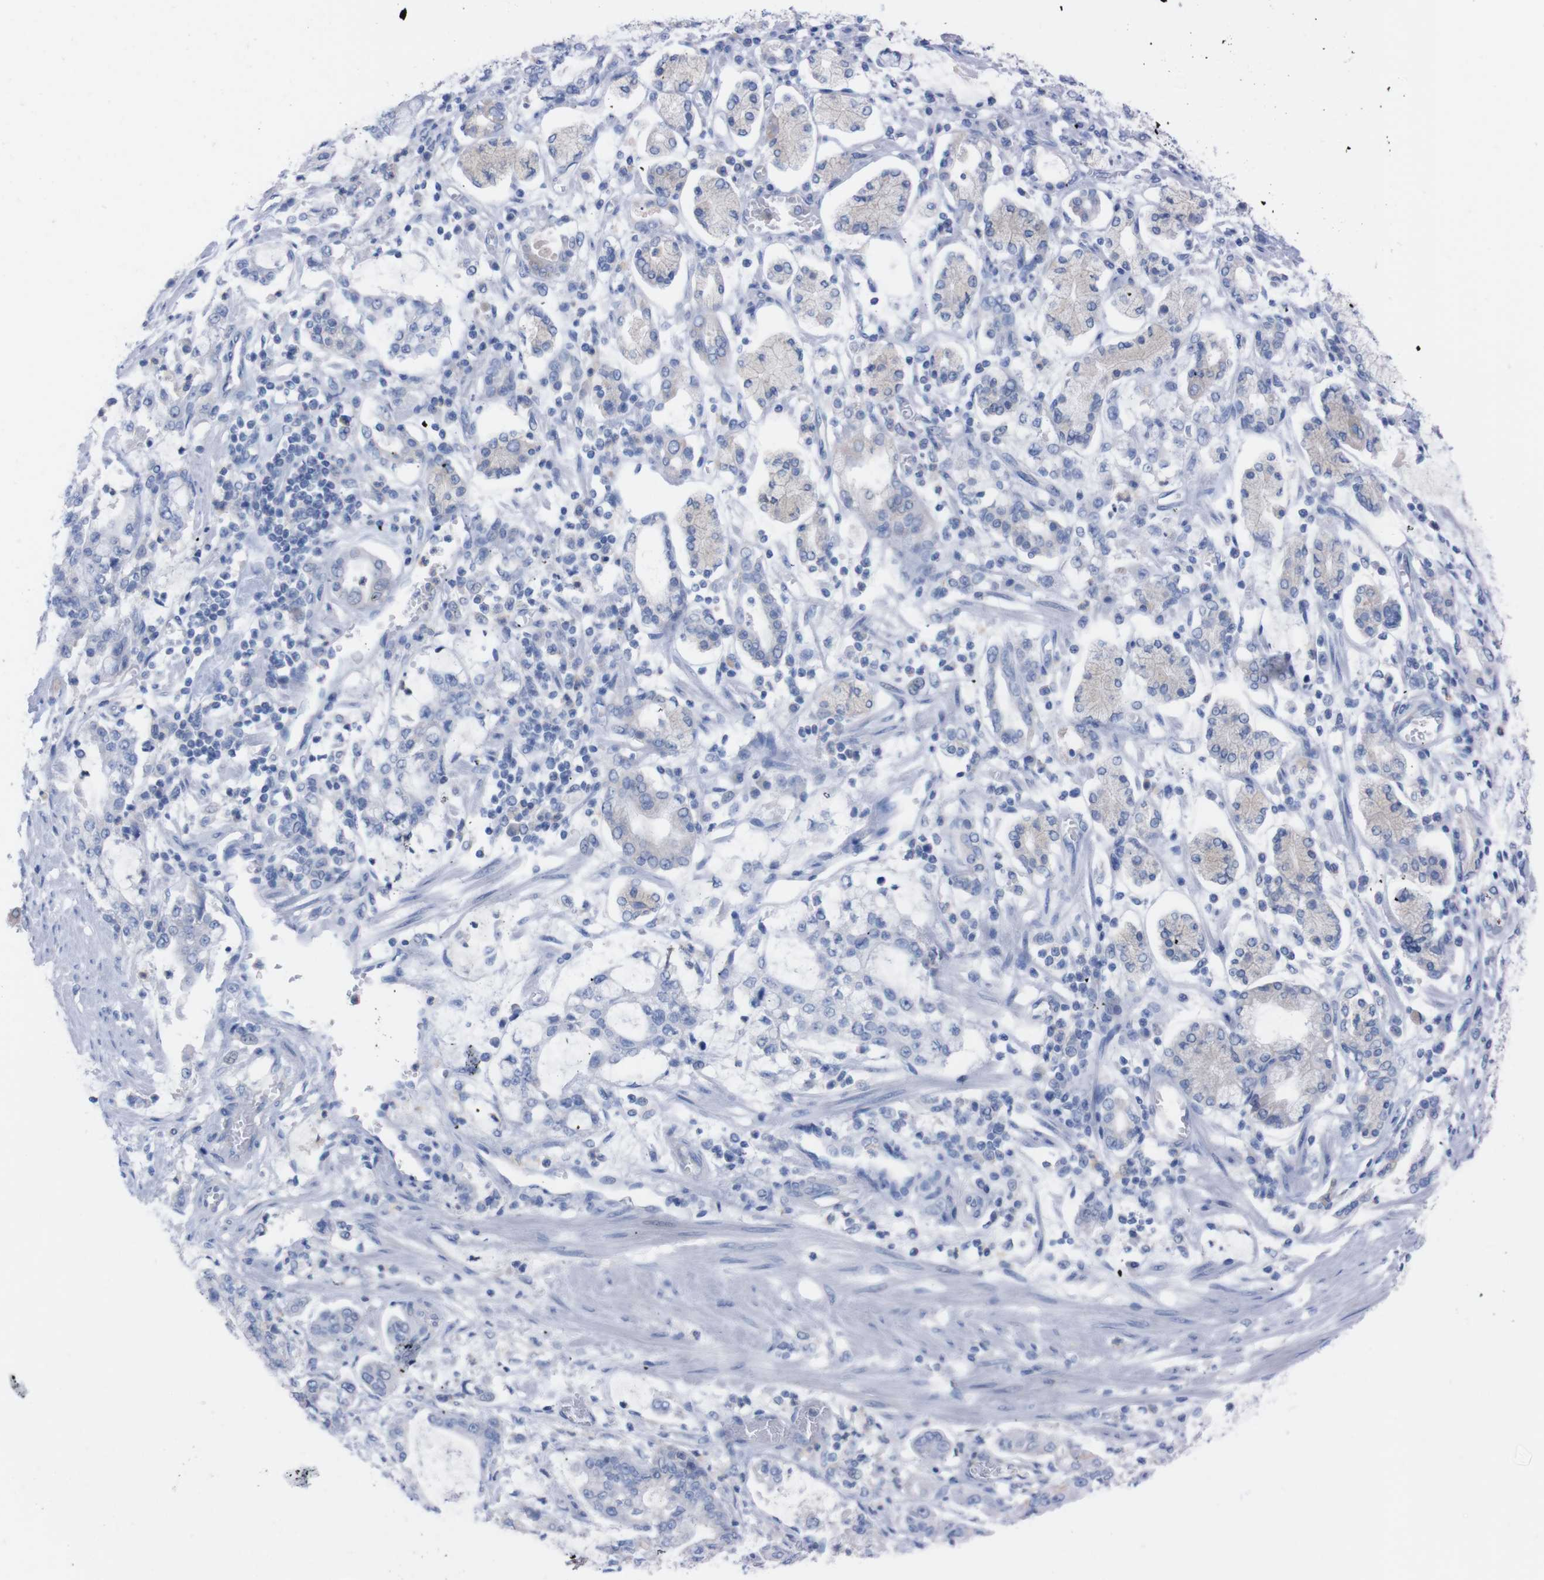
{"staining": {"intensity": "negative", "quantity": "none", "location": "none"}, "tissue": "stomach cancer", "cell_type": "Tumor cells", "image_type": "cancer", "snomed": [{"axis": "morphology", "description": "Adenocarcinoma, NOS"}, {"axis": "topography", "description": "Stomach"}], "caption": "Protein analysis of adenocarcinoma (stomach) exhibits no significant expression in tumor cells. (Stains: DAB (3,3'-diaminobenzidine) immunohistochemistry with hematoxylin counter stain, Microscopy: brightfield microscopy at high magnification).", "gene": "TMEM243", "patient": {"sex": "male", "age": 76}}